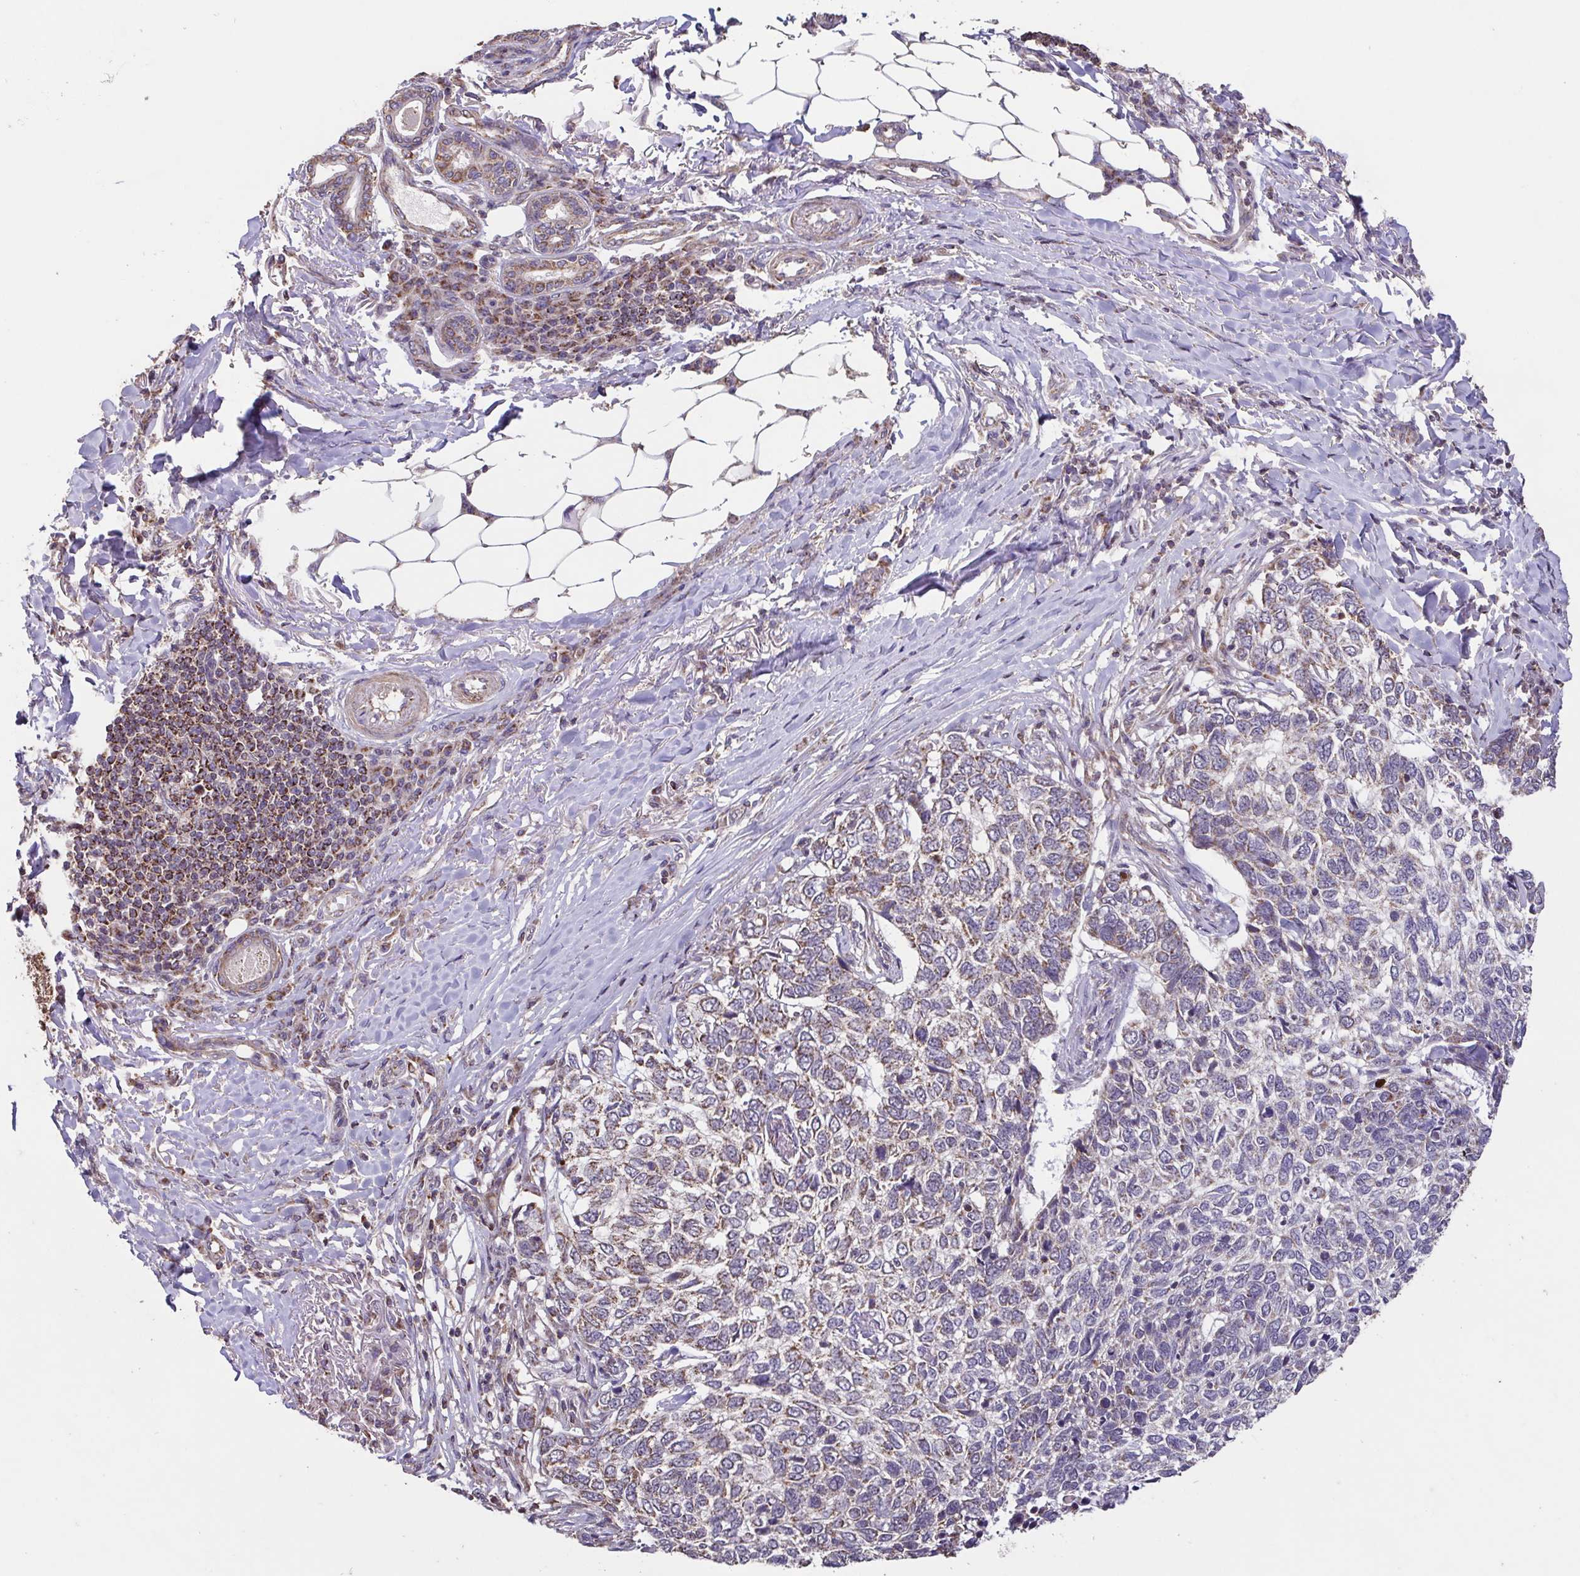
{"staining": {"intensity": "weak", "quantity": "25%-75%", "location": "cytoplasmic/membranous"}, "tissue": "skin cancer", "cell_type": "Tumor cells", "image_type": "cancer", "snomed": [{"axis": "morphology", "description": "Basal cell carcinoma"}, {"axis": "topography", "description": "Skin"}], "caption": "DAB immunohistochemical staining of skin cancer displays weak cytoplasmic/membranous protein expression in approximately 25%-75% of tumor cells.", "gene": "DIP2B", "patient": {"sex": "female", "age": 65}}